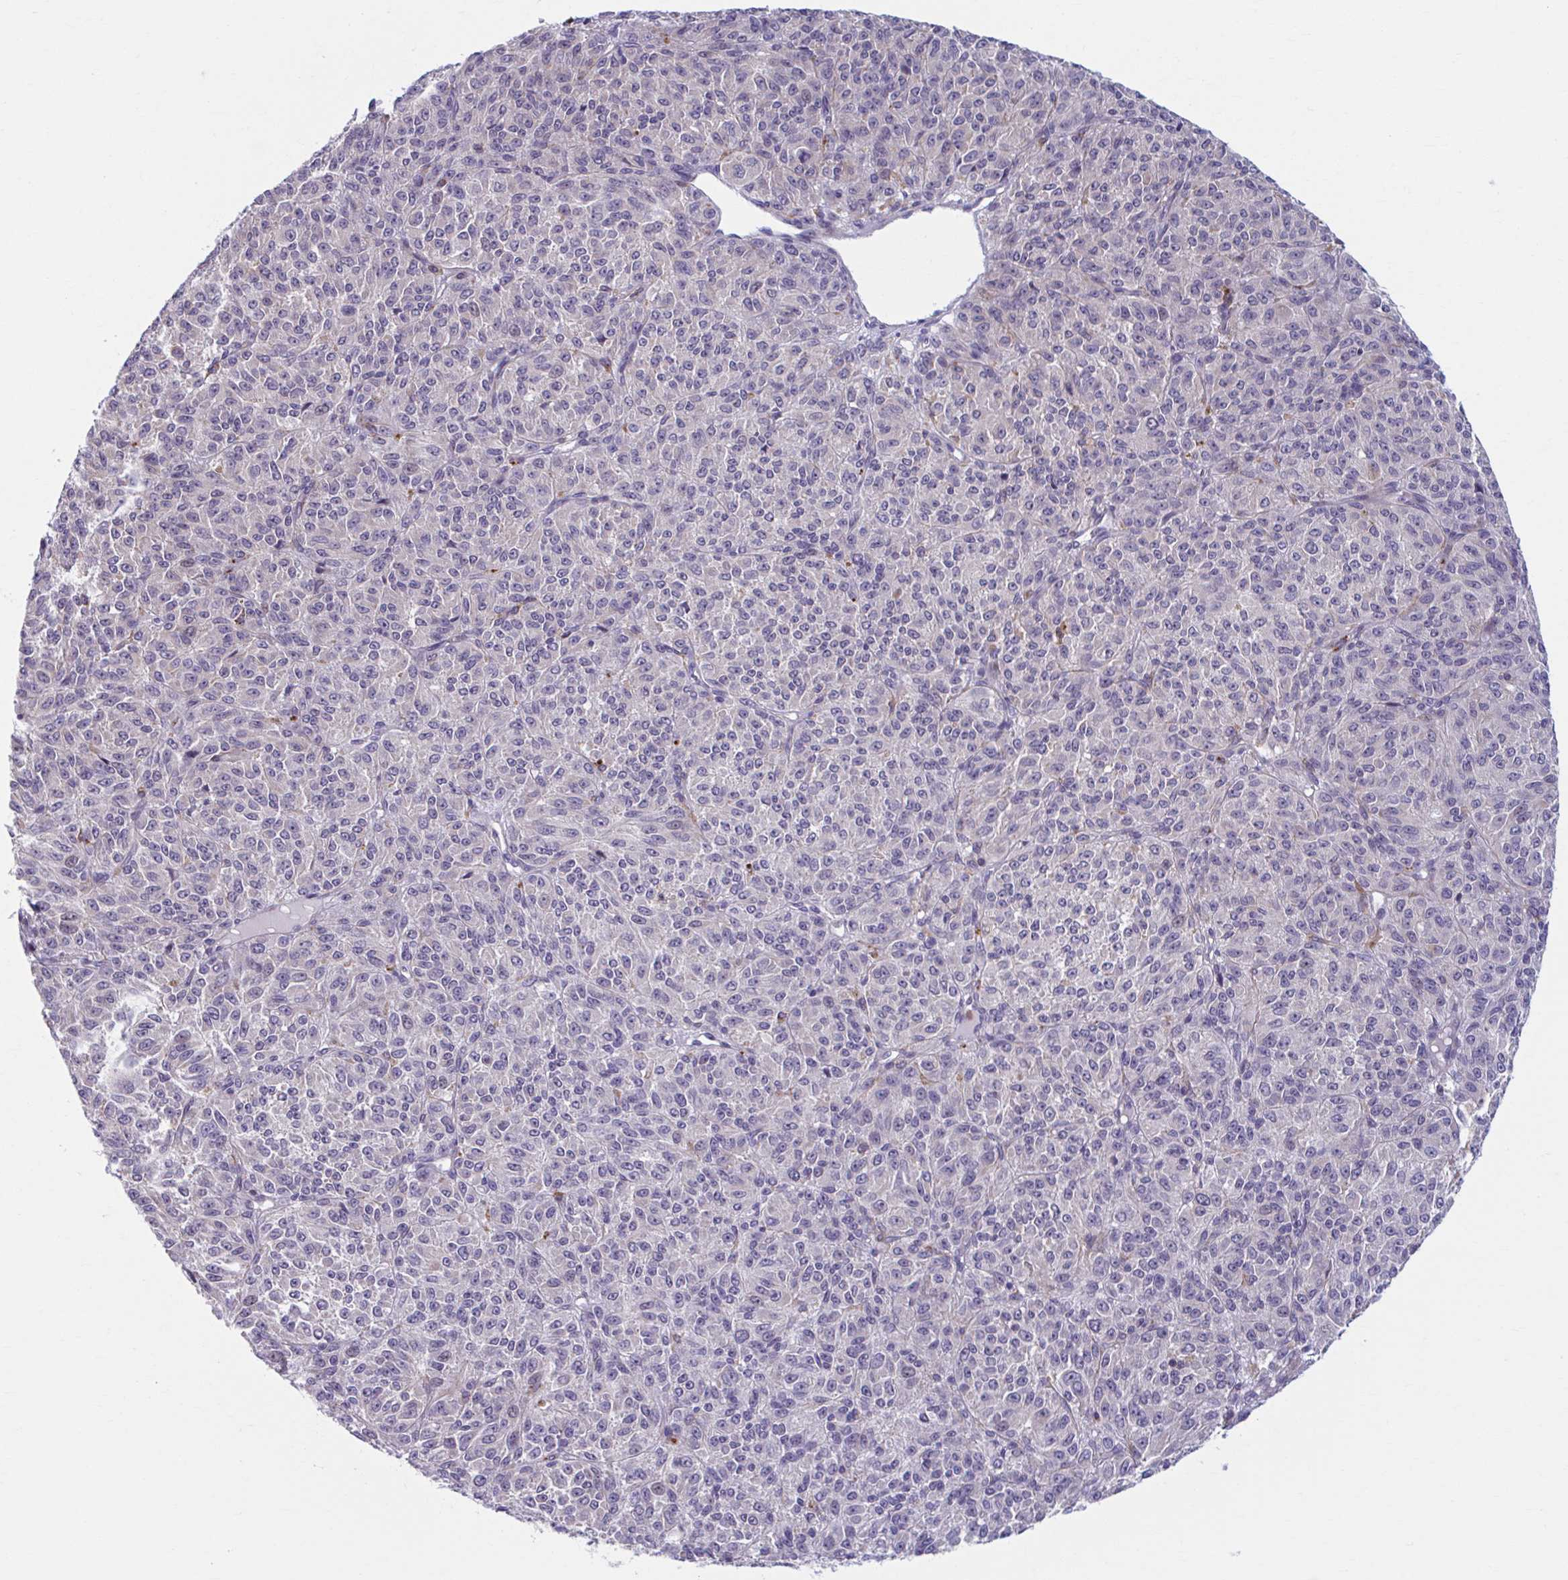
{"staining": {"intensity": "negative", "quantity": "none", "location": "none"}, "tissue": "melanoma", "cell_type": "Tumor cells", "image_type": "cancer", "snomed": [{"axis": "morphology", "description": "Malignant melanoma, Metastatic site"}, {"axis": "topography", "description": "Brain"}], "caption": "This is a micrograph of immunohistochemistry staining of melanoma, which shows no expression in tumor cells.", "gene": "ADAT3", "patient": {"sex": "female", "age": 56}}